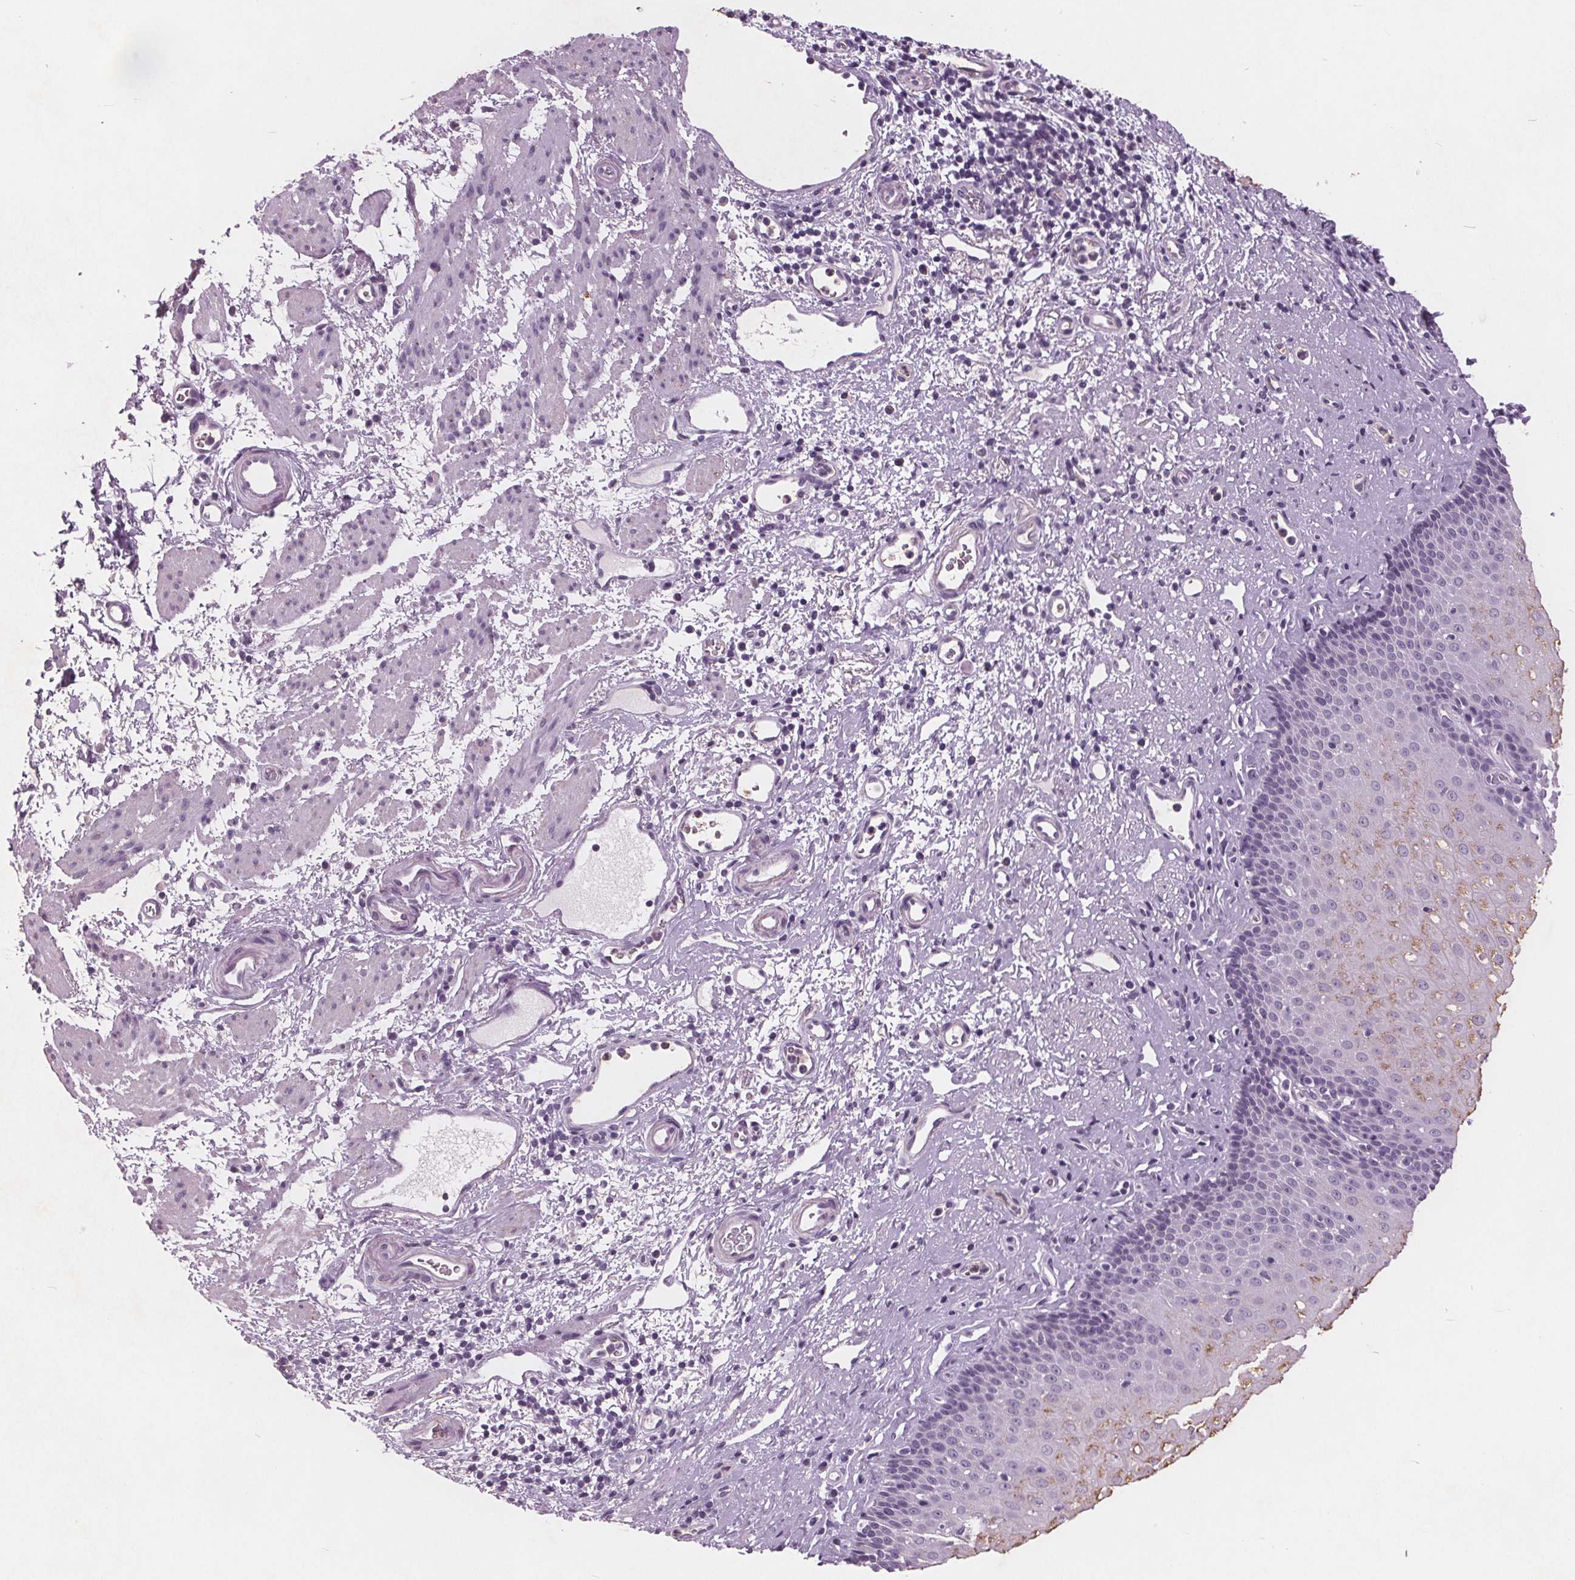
{"staining": {"intensity": "weak", "quantity": "<25%", "location": "cytoplasmic/membranous"}, "tissue": "esophagus", "cell_type": "Squamous epithelial cells", "image_type": "normal", "snomed": [{"axis": "morphology", "description": "Normal tissue, NOS"}, {"axis": "topography", "description": "Esophagus"}], "caption": "The IHC micrograph has no significant positivity in squamous epithelial cells of esophagus. Brightfield microscopy of immunohistochemistry stained with DAB (3,3'-diaminobenzidine) (brown) and hematoxylin (blue), captured at high magnification.", "gene": "PTPN14", "patient": {"sex": "female", "age": 68}}